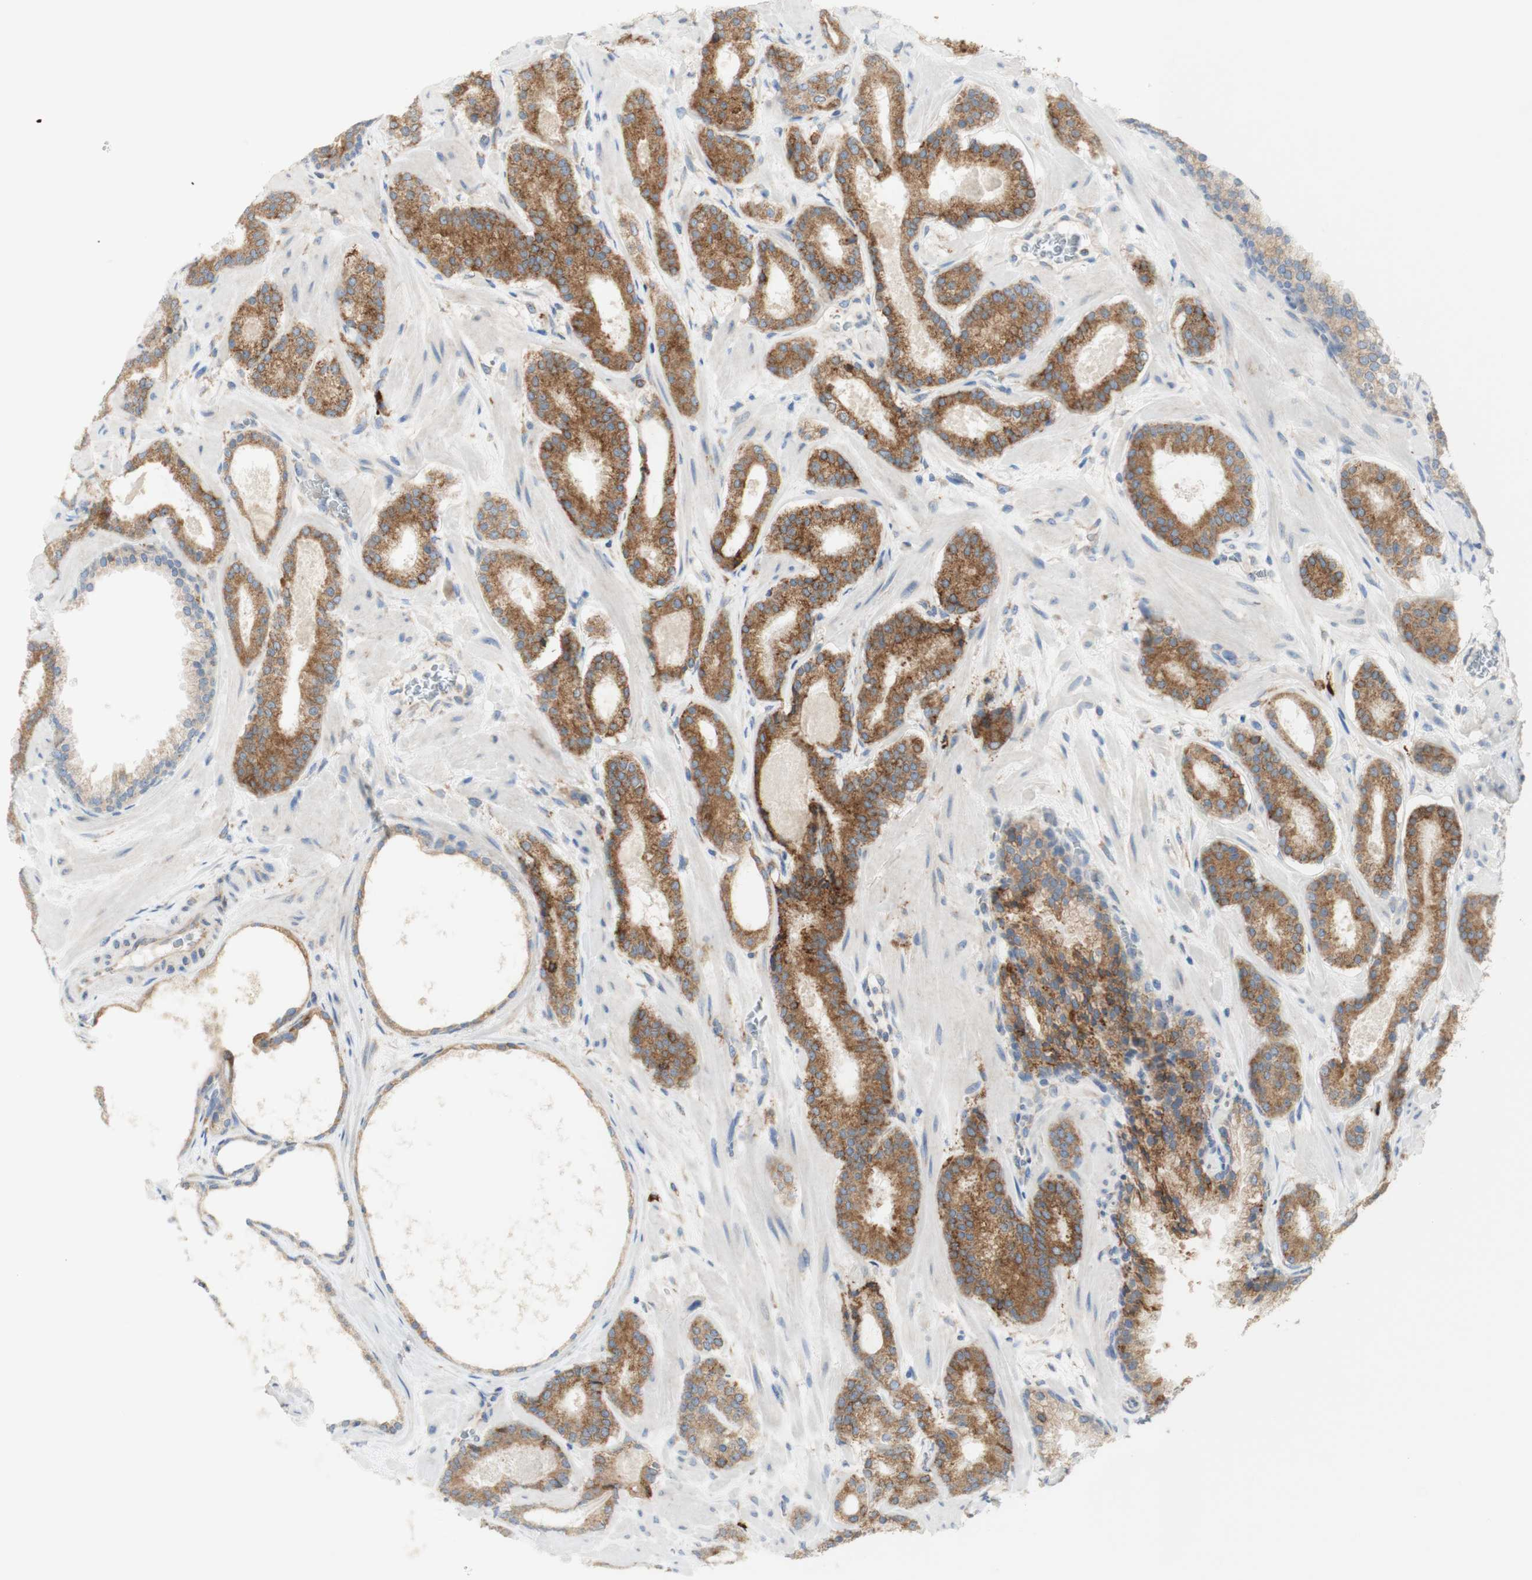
{"staining": {"intensity": "moderate", "quantity": ">75%", "location": "cytoplasmic/membranous"}, "tissue": "prostate cancer", "cell_type": "Tumor cells", "image_type": "cancer", "snomed": [{"axis": "morphology", "description": "Adenocarcinoma, Low grade"}, {"axis": "topography", "description": "Prostate"}], "caption": "A brown stain labels moderate cytoplasmic/membranous positivity of a protein in human prostate adenocarcinoma (low-grade) tumor cells.", "gene": "MANF", "patient": {"sex": "male", "age": 63}}